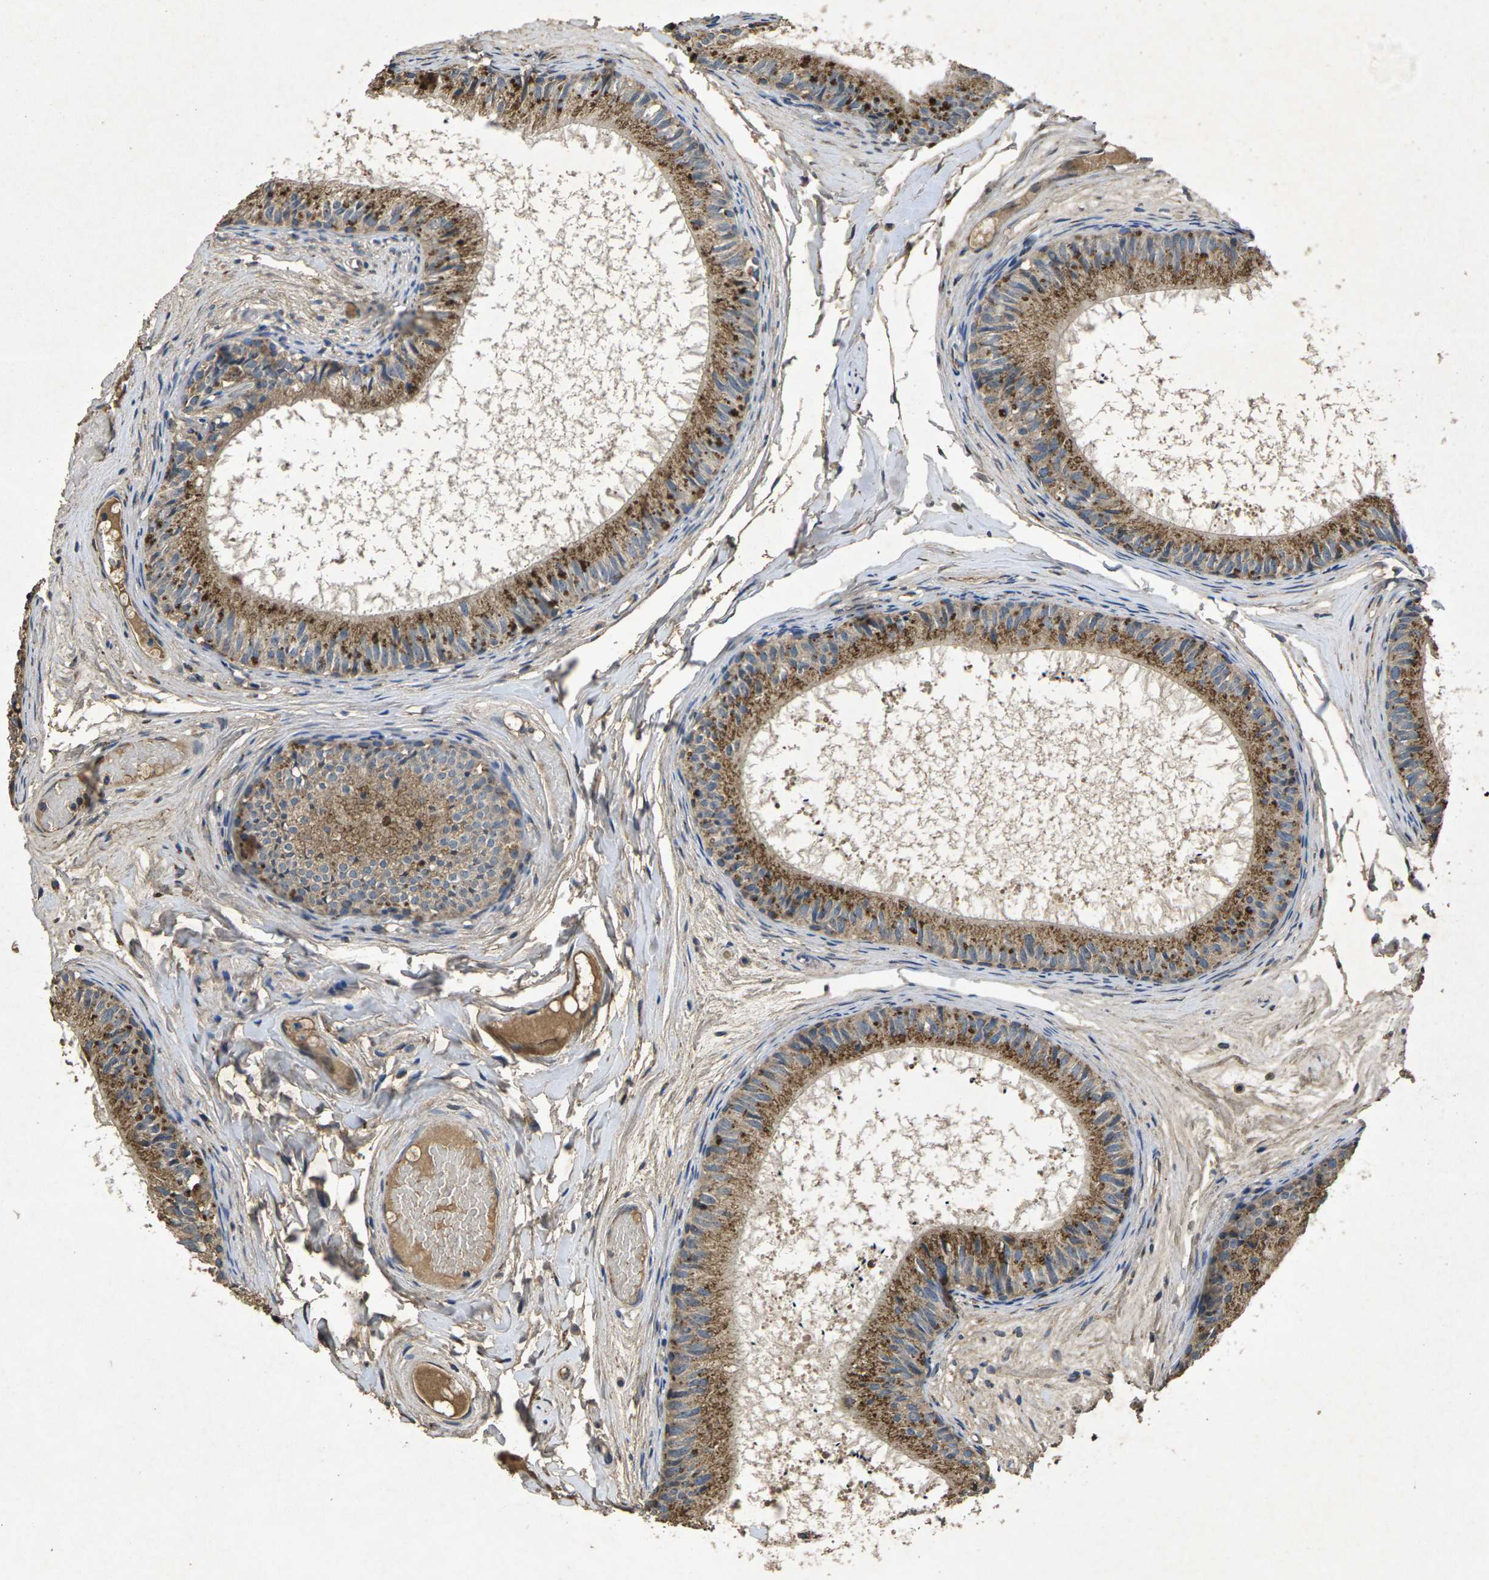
{"staining": {"intensity": "moderate", "quantity": ">75%", "location": "cytoplasmic/membranous"}, "tissue": "epididymis", "cell_type": "Glandular cells", "image_type": "normal", "snomed": [{"axis": "morphology", "description": "Normal tissue, NOS"}, {"axis": "topography", "description": "Epididymis"}], "caption": "Epididymis stained with DAB (3,3'-diaminobenzidine) IHC displays medium levels of moderate cytoplasmic/membranous positivity in approximately >75% of glandular cells.", "gene": "B4GAT1", "patient": {"sex": "male", "age": 46}}